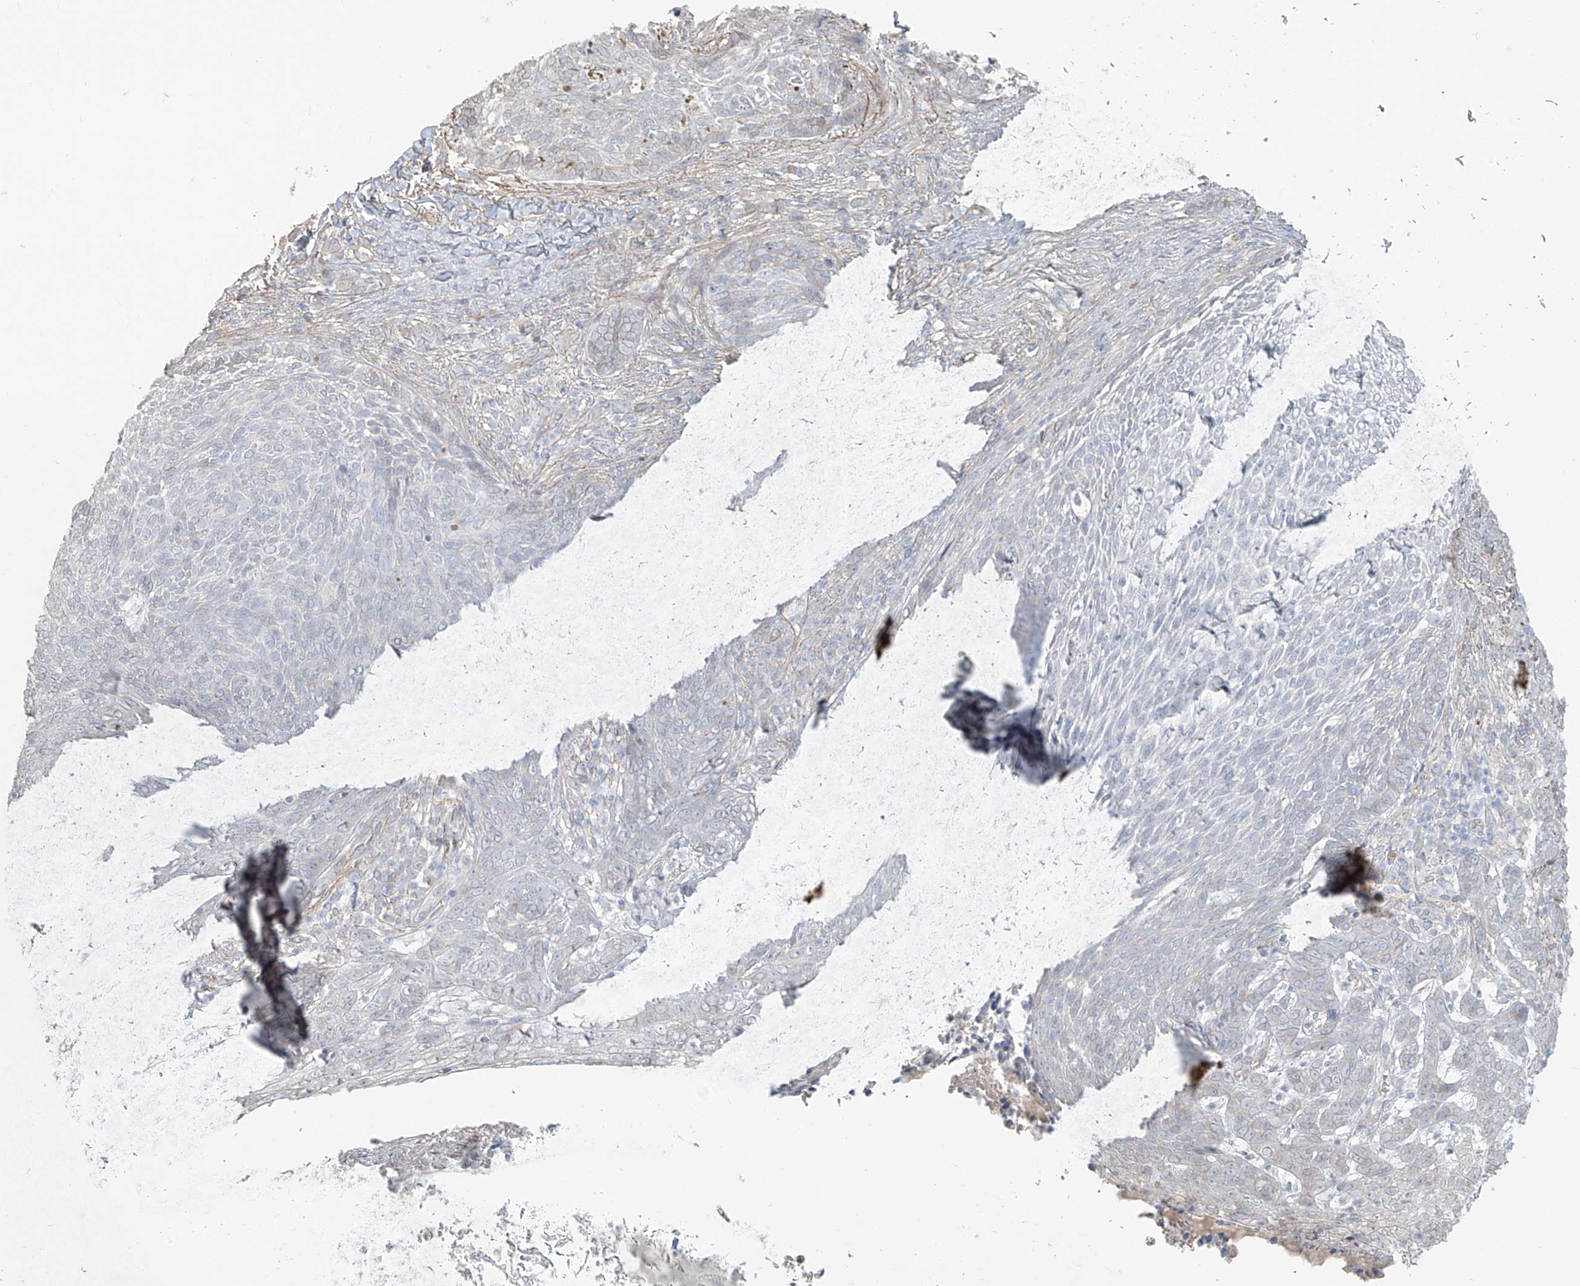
{"staining": {"intensity": "negative", "quantity": "none", "location": "none"}, "tissue": "skin cancer", "cell_type": "Tumor cells", "image_type": "cancer", "snomed": [{"axis": "morphology", "description": "Basal cell carcinoma"}, {"axis": "topography", "description": "Skin"}], "caption": "There is no significant expression in tumor cells of skin cancer. The staining was performed using DAB (3,3'-diaminobenzidine) to visualize the protein expression in brown, while the nuclei were stained in blue with hematoxylin (Magnification: 20x).", "gene": "TUBE1", "patient": {"sex": "male", "age": 85}}